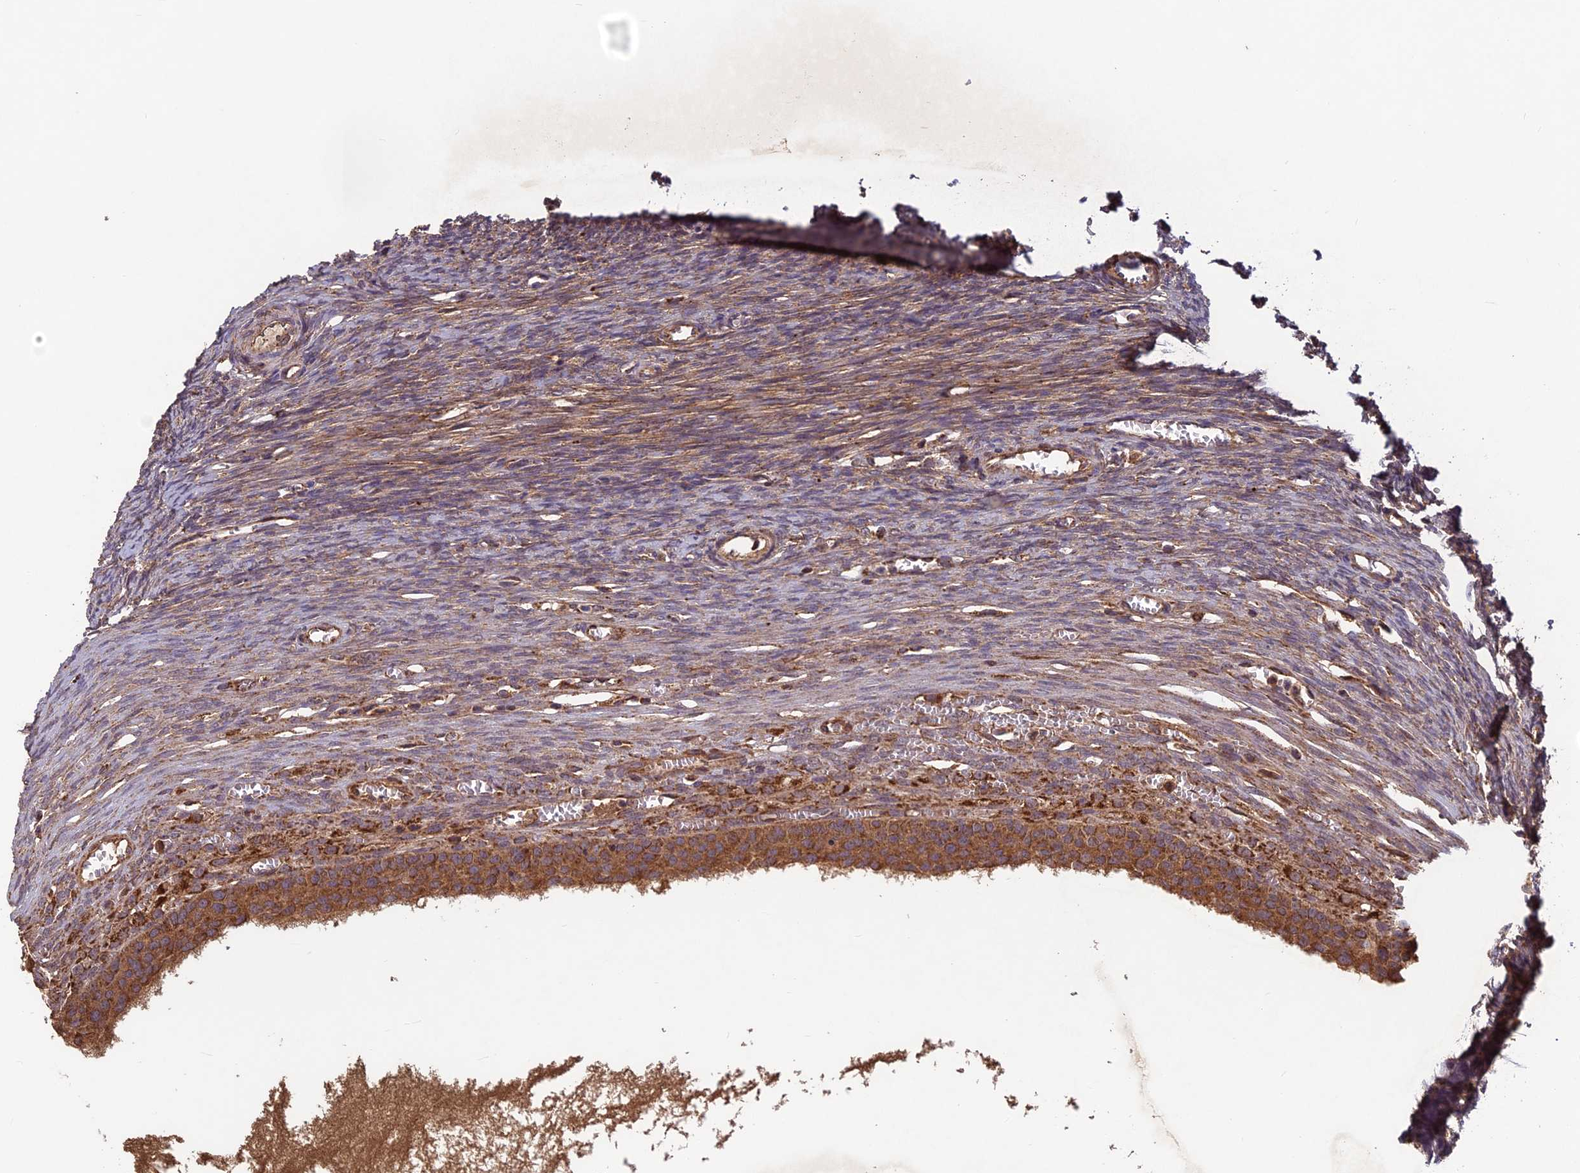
{"staining": {"intensity": "weak", "quantity": ">75%", "location": "cytoplasmic/membranous"}, "tissue": "ovary", "cell_type": "Ovarian stroma cells", "image_type": "normal", "snomed": [{"axis": "morphology", "description": "Normal tissue, NOS"}, {"axis": "topography", "description": "Ovary"}], "caption": "IHC of benign human ovary shows low levels of weak cytoplasmic/membranous staining in approximately >75% of ovarian stroma cells.", "gene": "CCDC15", "patient": {"sex": "female", "age": 44}}